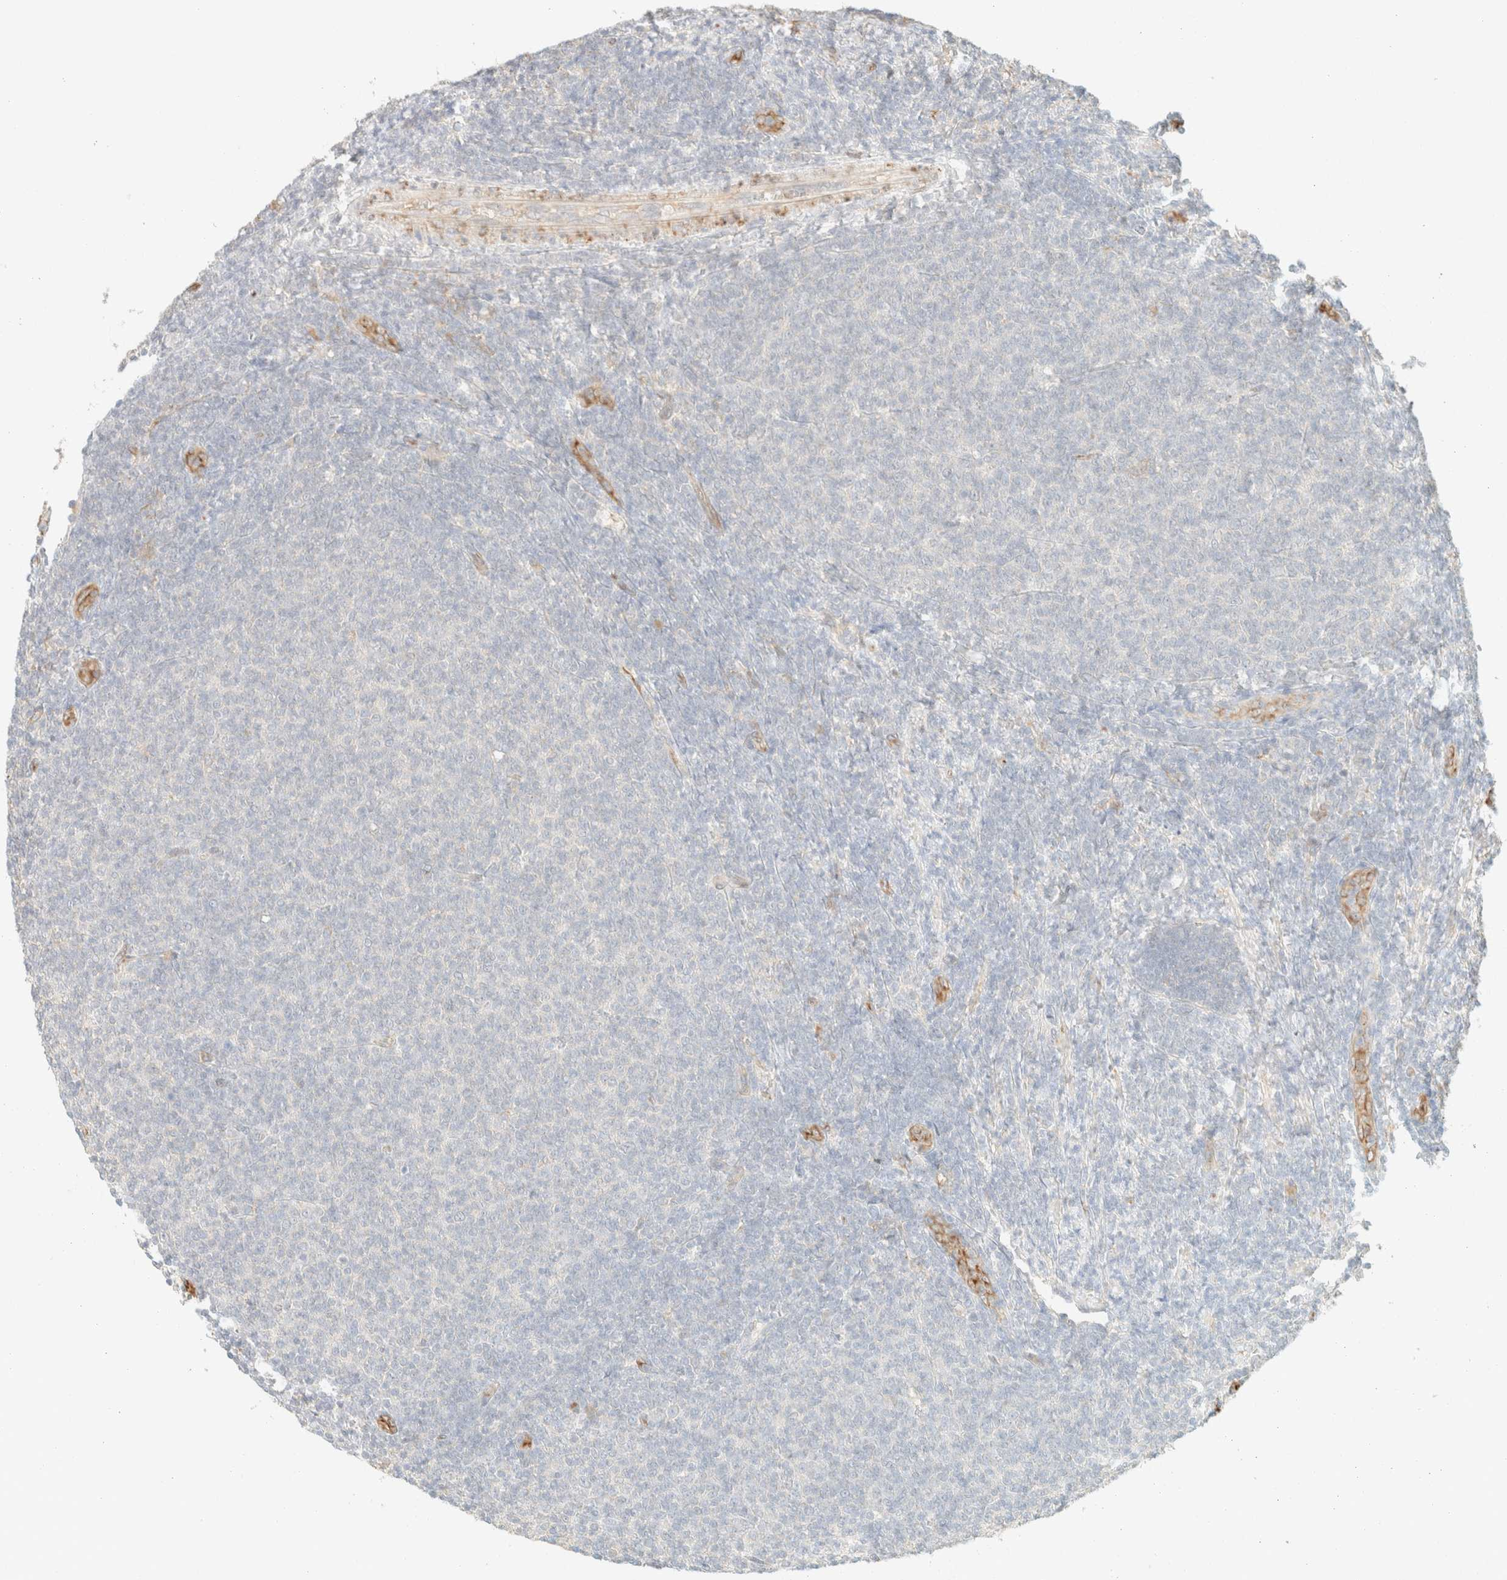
{"staining": {"intensity": "negative", "quantity": "none", "location": "none"}, "tissue": "lymphoma", "cell_type": "Tumor cells", "image_type": "cancer", "snomed": [{"axis": "morphology", "description": "Malignant lymphoma, non-Hodgkin's type, Low grade"}, {"axis": "topography", "description": "Lymph node"}], "caption": "Human low-grade malignant lymphoma, non-Hodgkin's type stained for a protein using IHC shows no expression in tumor cells.", "gene": "SPARCL1", "patient": {"sex": "male", "age": 66}}